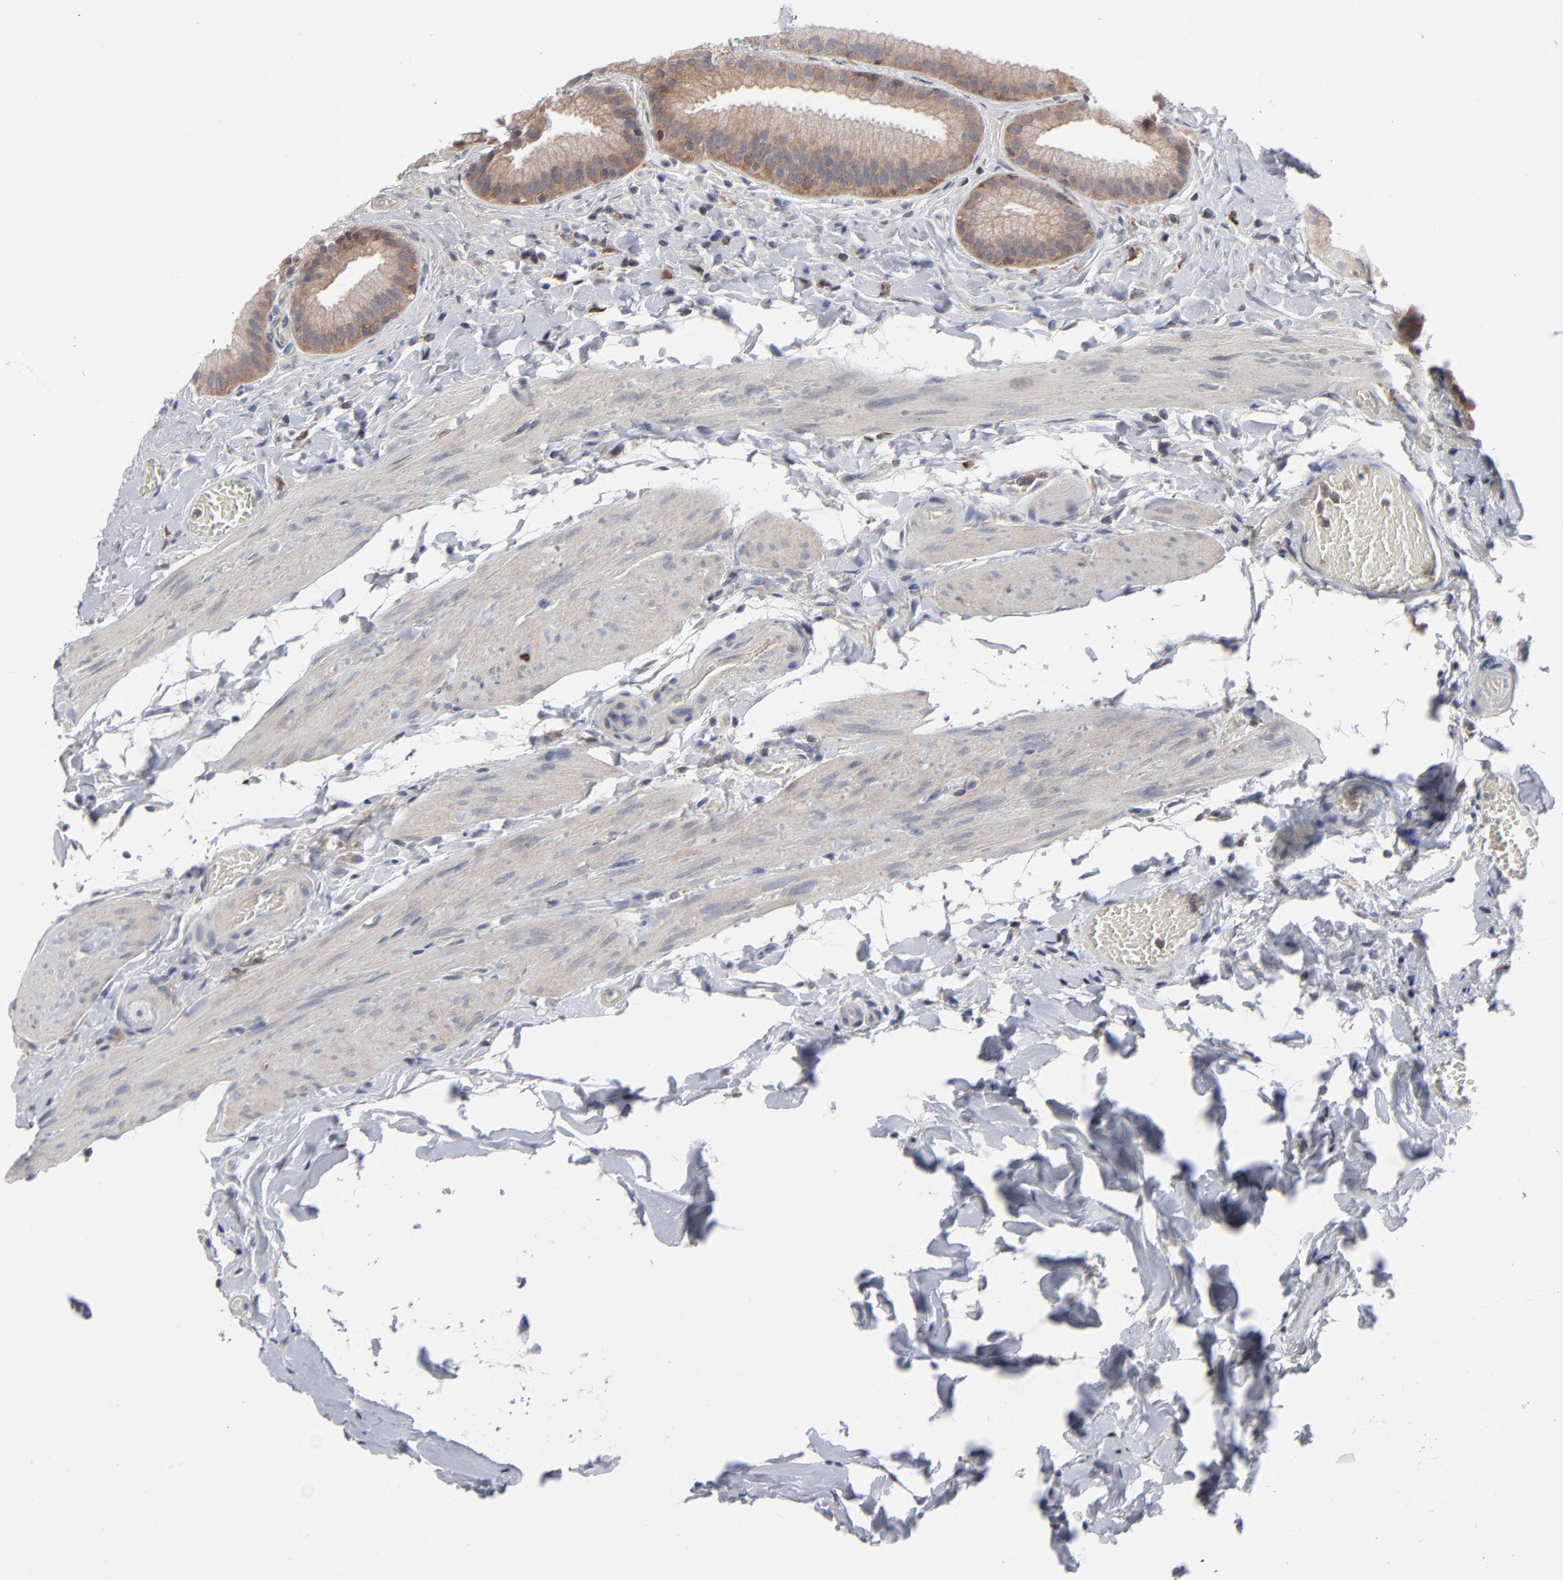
{"staining": {"intensity": "strong", "quantity": ">75%", "location": "cytoplasmic/membranous"}, "tissue": "gallbladder", "cell_type": "Glandular cells", "image_type": "normal", "snomed": [{"axis": "morphology", "description": "Normal tissue, NOS"}, {"axis": "topography", "description": "Gallbladder"}], "caption": "Strong cytoplasmic/membranous staining for a protein is appreciated in approximately >75% of glandular cells of benign gallbladder using IHC.", "gene": "MAP2K1", "patient": {"sex": "female", "age": 63}}